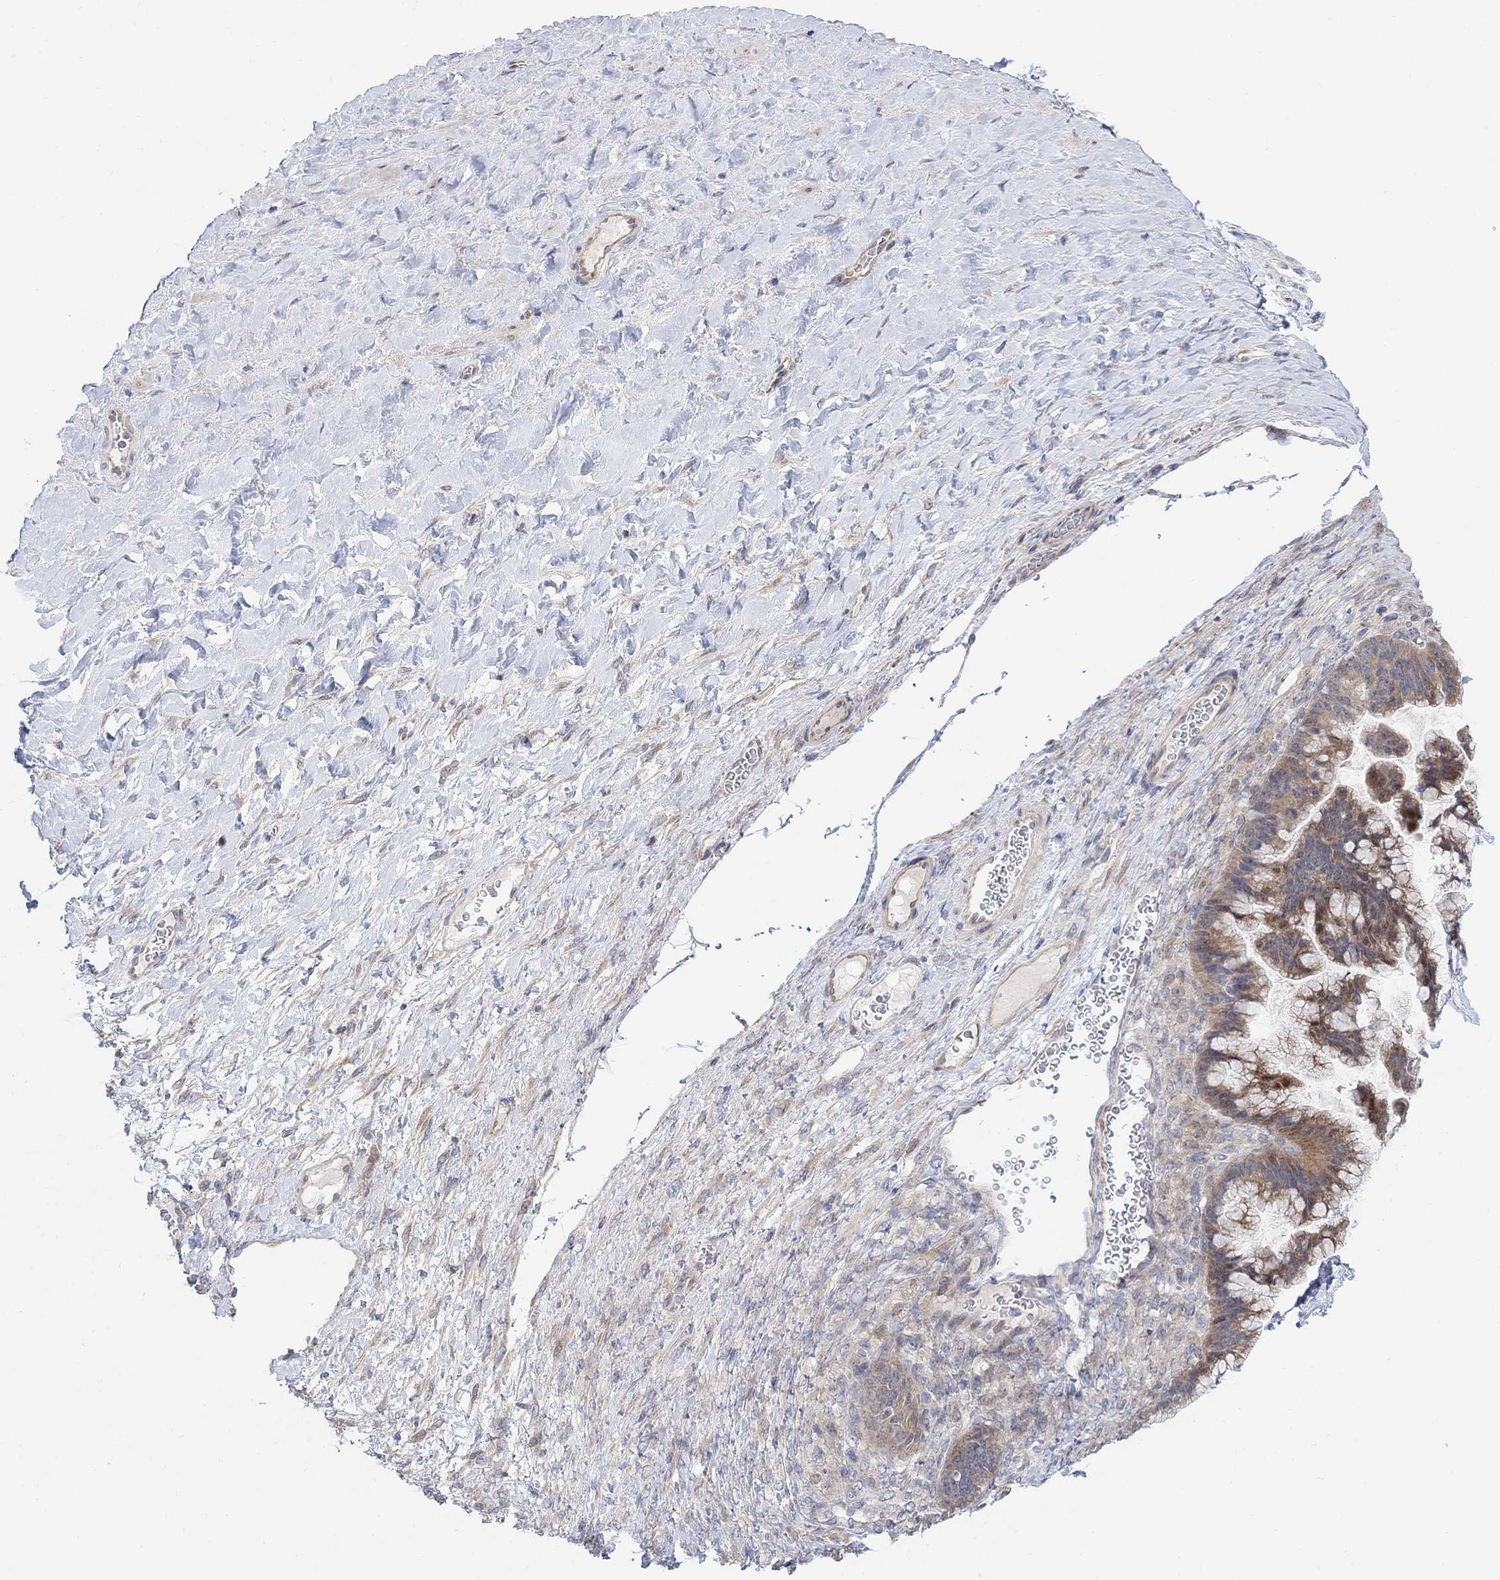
{"staining": {"intensity": "moderate", "quantity": "<25%", "location": "cytoplasmic/membranous"}, "tissue": "ovarian cancer", "cell_type": "Tumor cells", "image_type": "cancer", "snomed": [{"axis": "morphology", "description": "Cystadenocarcinoma, mucinous, NOS"}, {"axis": "topography", "description": "Ovary"}], "caption": "Immunohistochemical staining of human ovarian cancer demonstrates low levels of moderate cytoplasmic/membranous positivity in approximately <25% of tumor cells.", "gene": "CNTF", "patient": {"sex": "female", "age": 67}}